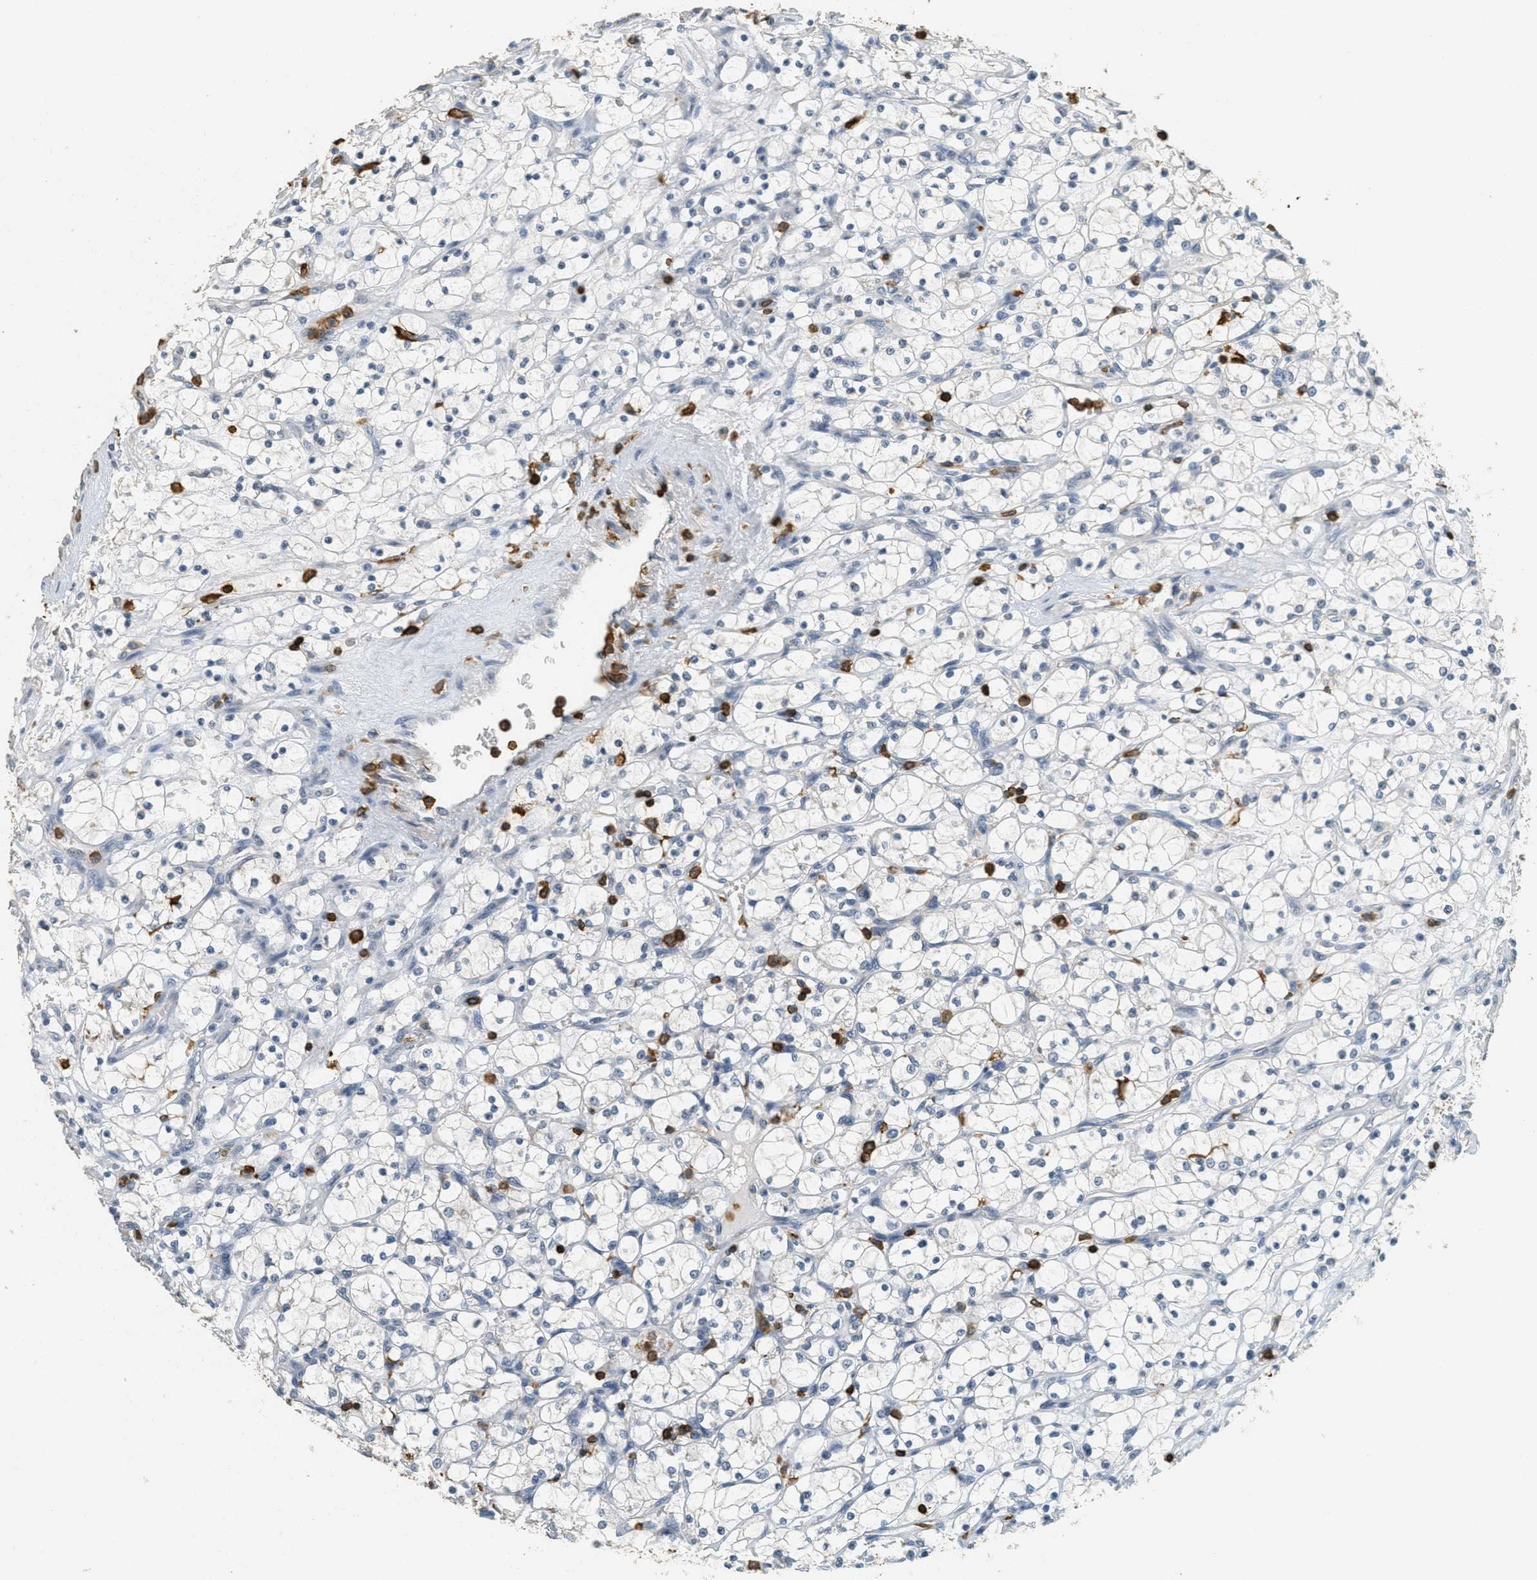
{"staining": {"intensity": "negative", "quantity": "none", "location": "none"}, "tissue": "renal cancer", "cell_type": "Tumor cells", "image_type": "cancer", "snomed": [{"axis": "morphology", "description": "Adenocarcinoma, NOS"}, {"axis": "topography", "description": "Kidney"}], "caption": "Immunohistochemical staining of renal cancer displays no significant expression in tumor cells.", "gene": "LSP1", "patient": {"sex": "female", "age": 69}}